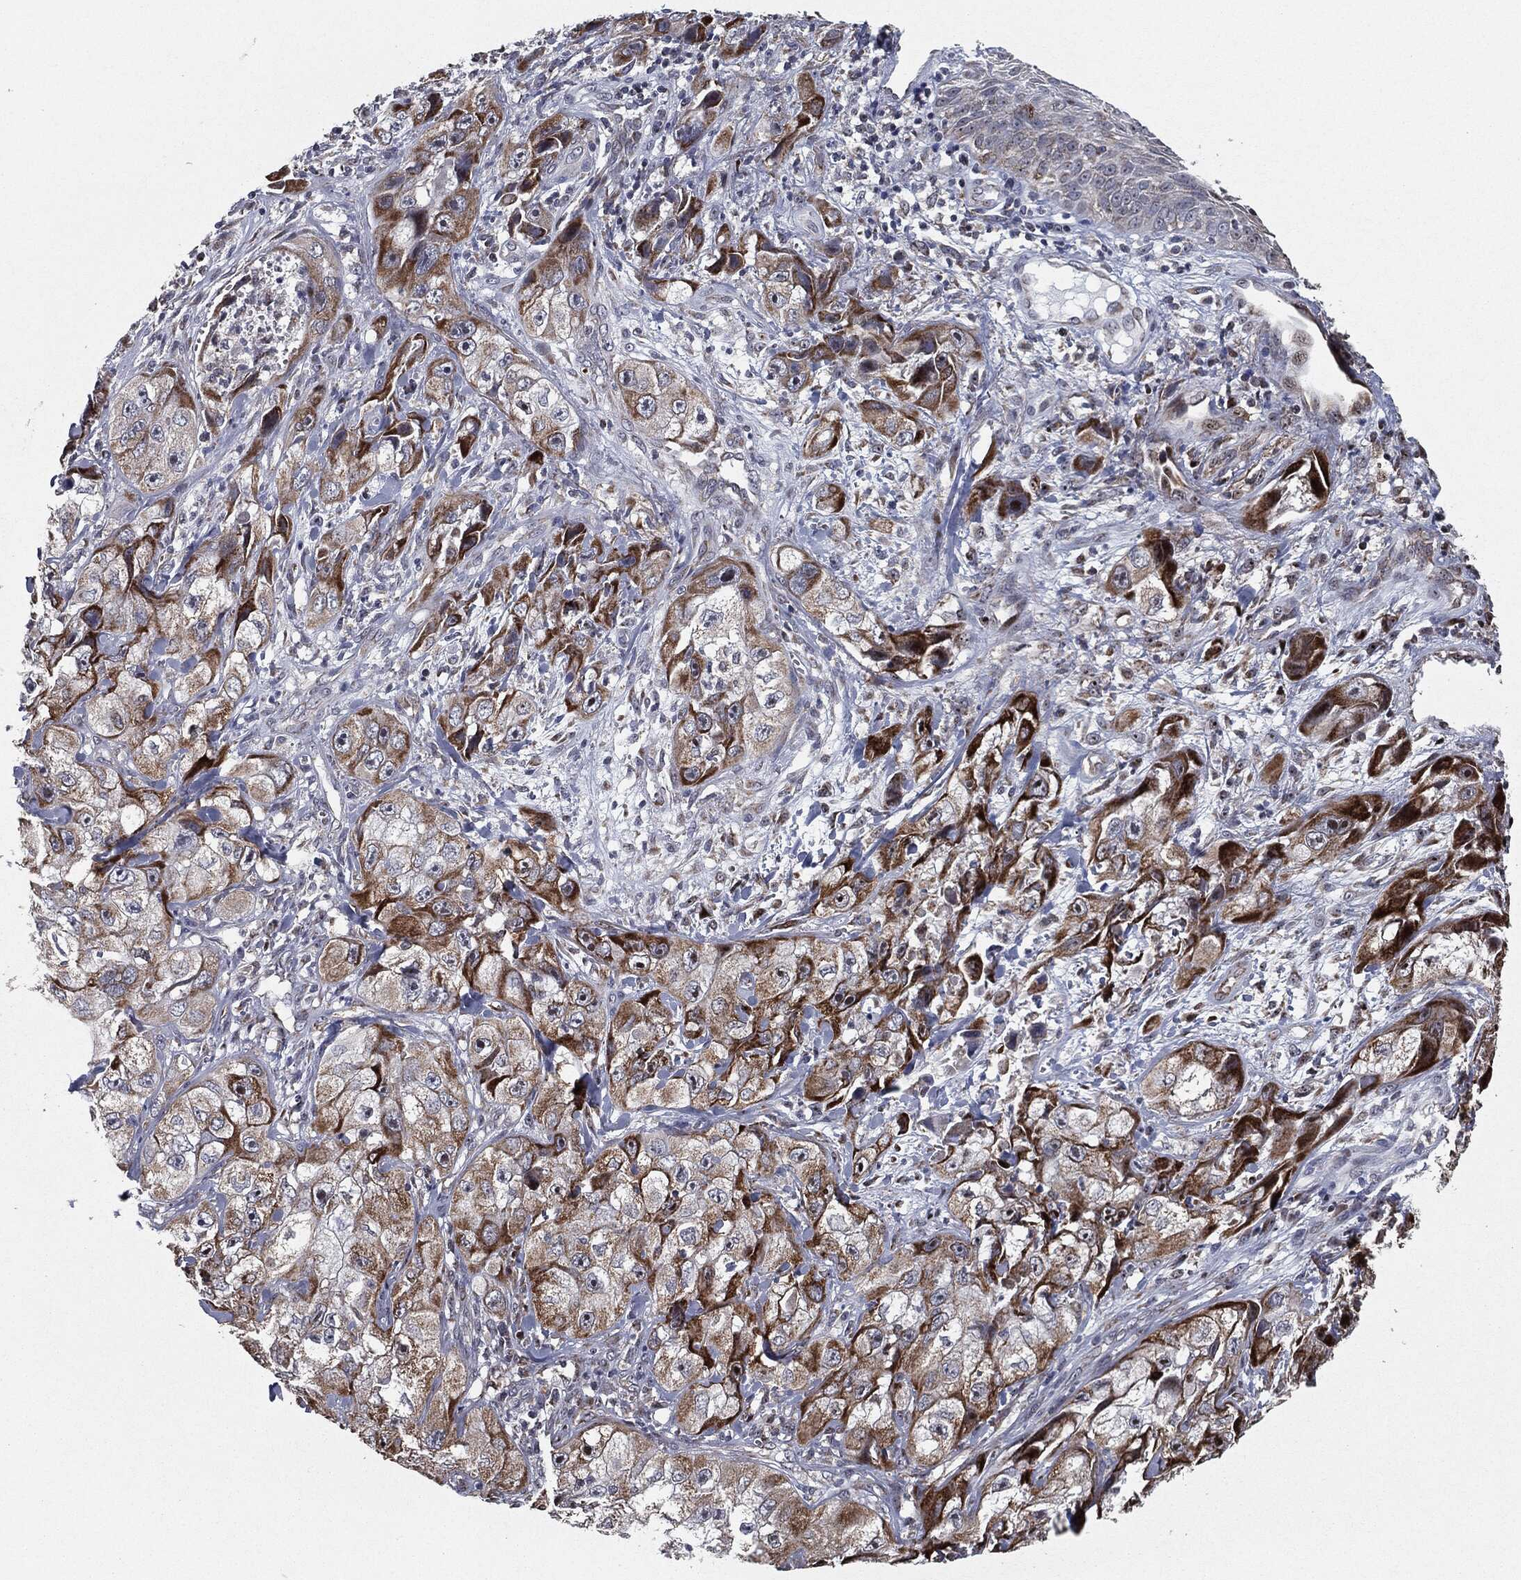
{"staining": {"intensity": "strong", "quantity": "25%-75%", "location": "cytoplasmic/membranous"}, "tissue": "skin cancer", "cell_type": "Tumor cells", "image_type": "cancer", "snomed": [{"axis": "morphology", "description": "Squamous cell carcinoma, NOS"}, {"axis": "topography", "description": "Skin"}, {"axis": "topography", "description": "Subcutis"}], "caption": "Squamous cell carcinoma (skin) tissue shows strong cytoplasmic/membranous staining in approximately 25%-75% of tumor cells, visualized by immunohistochemistry.", "gene": "CHCHD2", "patient": {"sex": "male", "age": 73}}